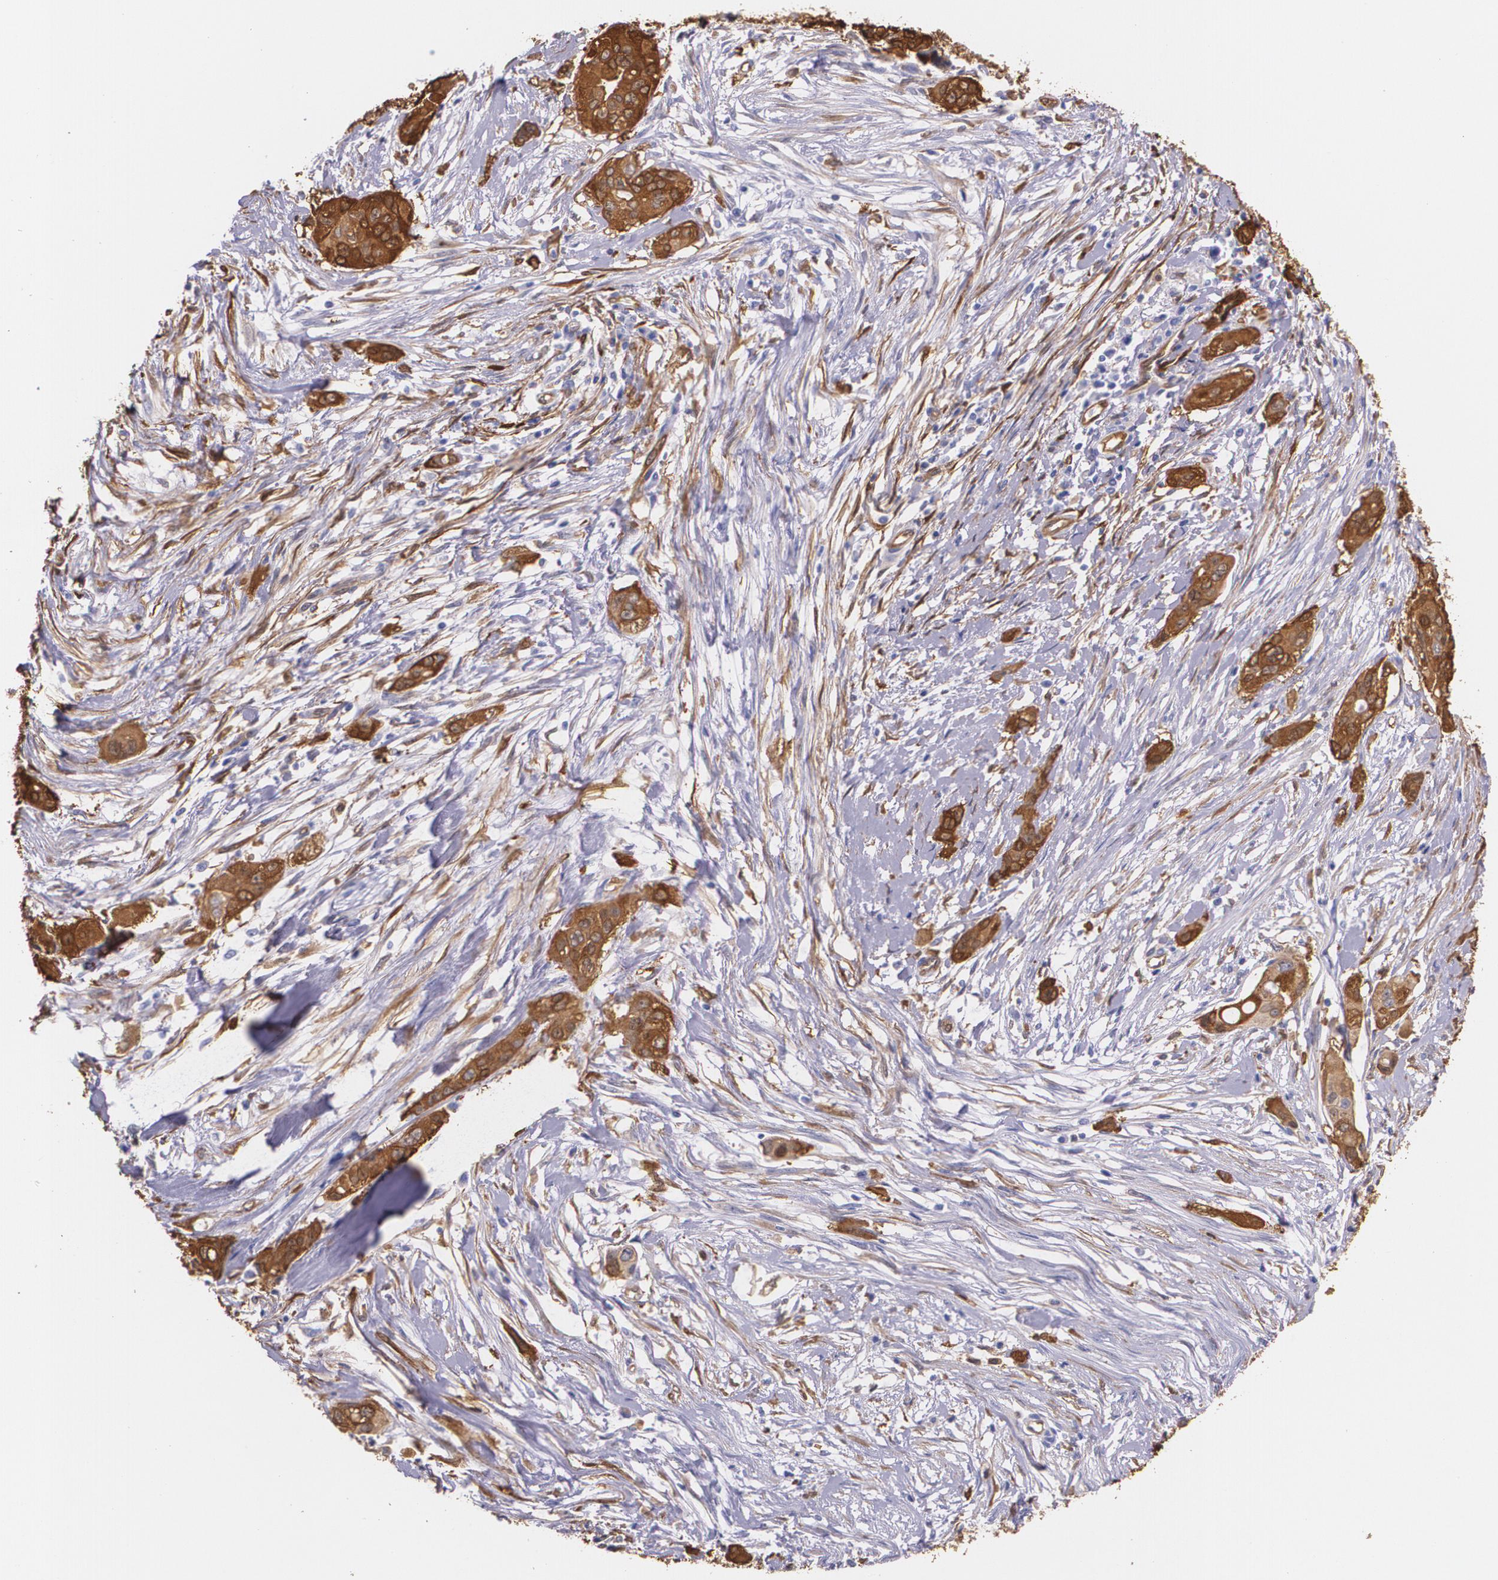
{"staining": {"intensity": "moderate", "quantity": "<25%", "location": "cytoplasmic/membranous"}, "tissue": "pancreatic cancer", "cell_type": "Tumor cells", "image_type": "cancer", "snomed": [{"axis": "morphology", "description": "Adenocarcinoma, NOS"}, {"axis": "topography", "description": "Pancreas"}], "caption": "Human pancreatic adenocarcinoma stained for a protein (brown) demonstrates moderate cytoplasmic/membranous positive staining in about <25% of tumor cells.", "gene": "MMP2", "patient": {"sex": "female", "age": 60}}